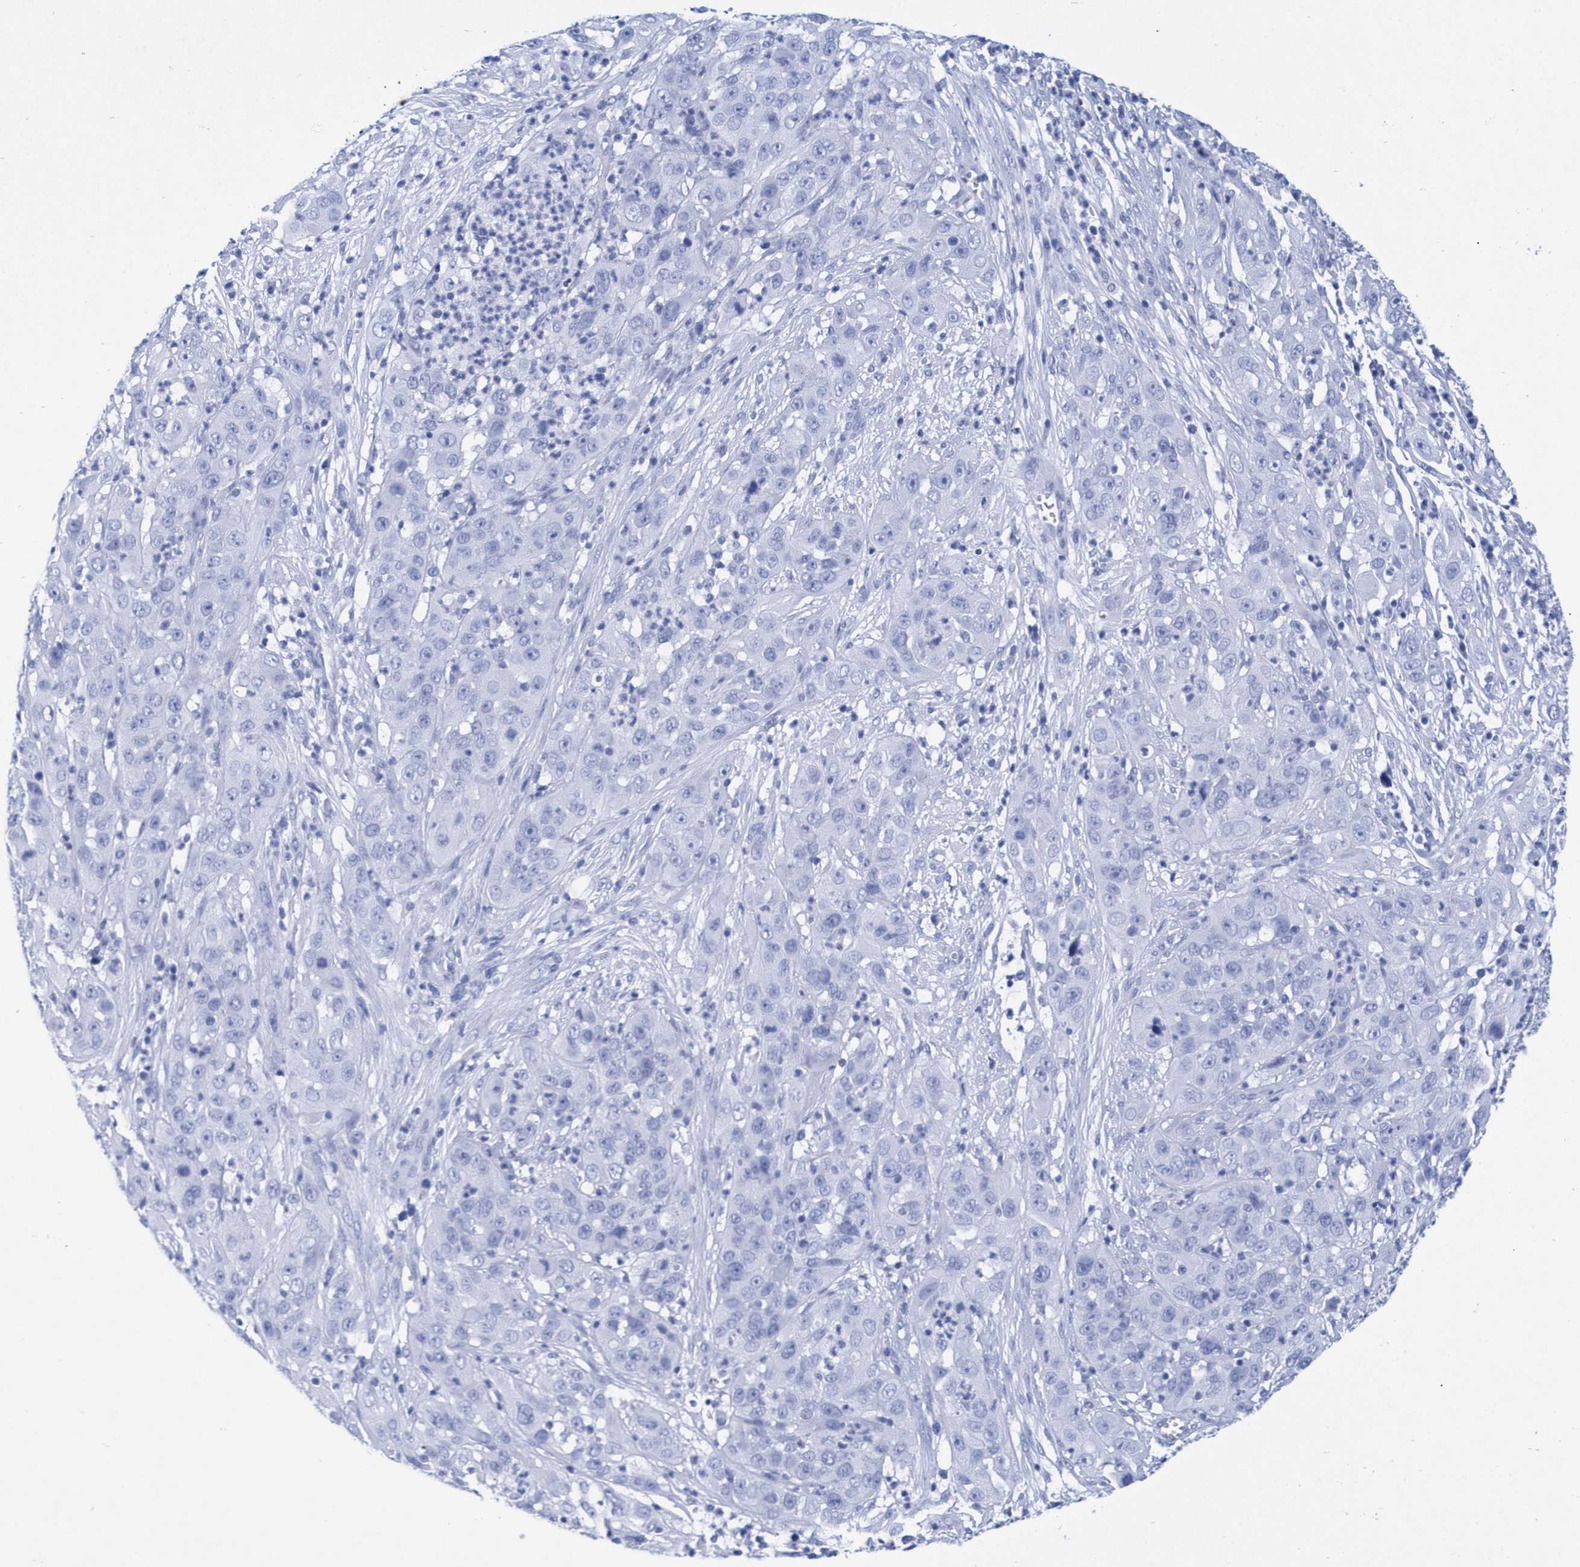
{"staining": {"intensity": "negative", "quantity": "none", "location": "none"}, "tissue": "cervical cancer", "cell_type": "Tumor cells", "image_type": "cancer", "snomed": [{"axis": "morphology", "description": "Squamous cell carcinoma, NOS"}, {"axis": "topography", "description": "Cervix"}], "caption": "High power microscopy image of an IHC histopathology image of cervical cancer (squamous cell carcinoma), revealing no significant expression in tumor cells.", "gene": "INSL6", "patient": {"sex": "female", "age": 32}}